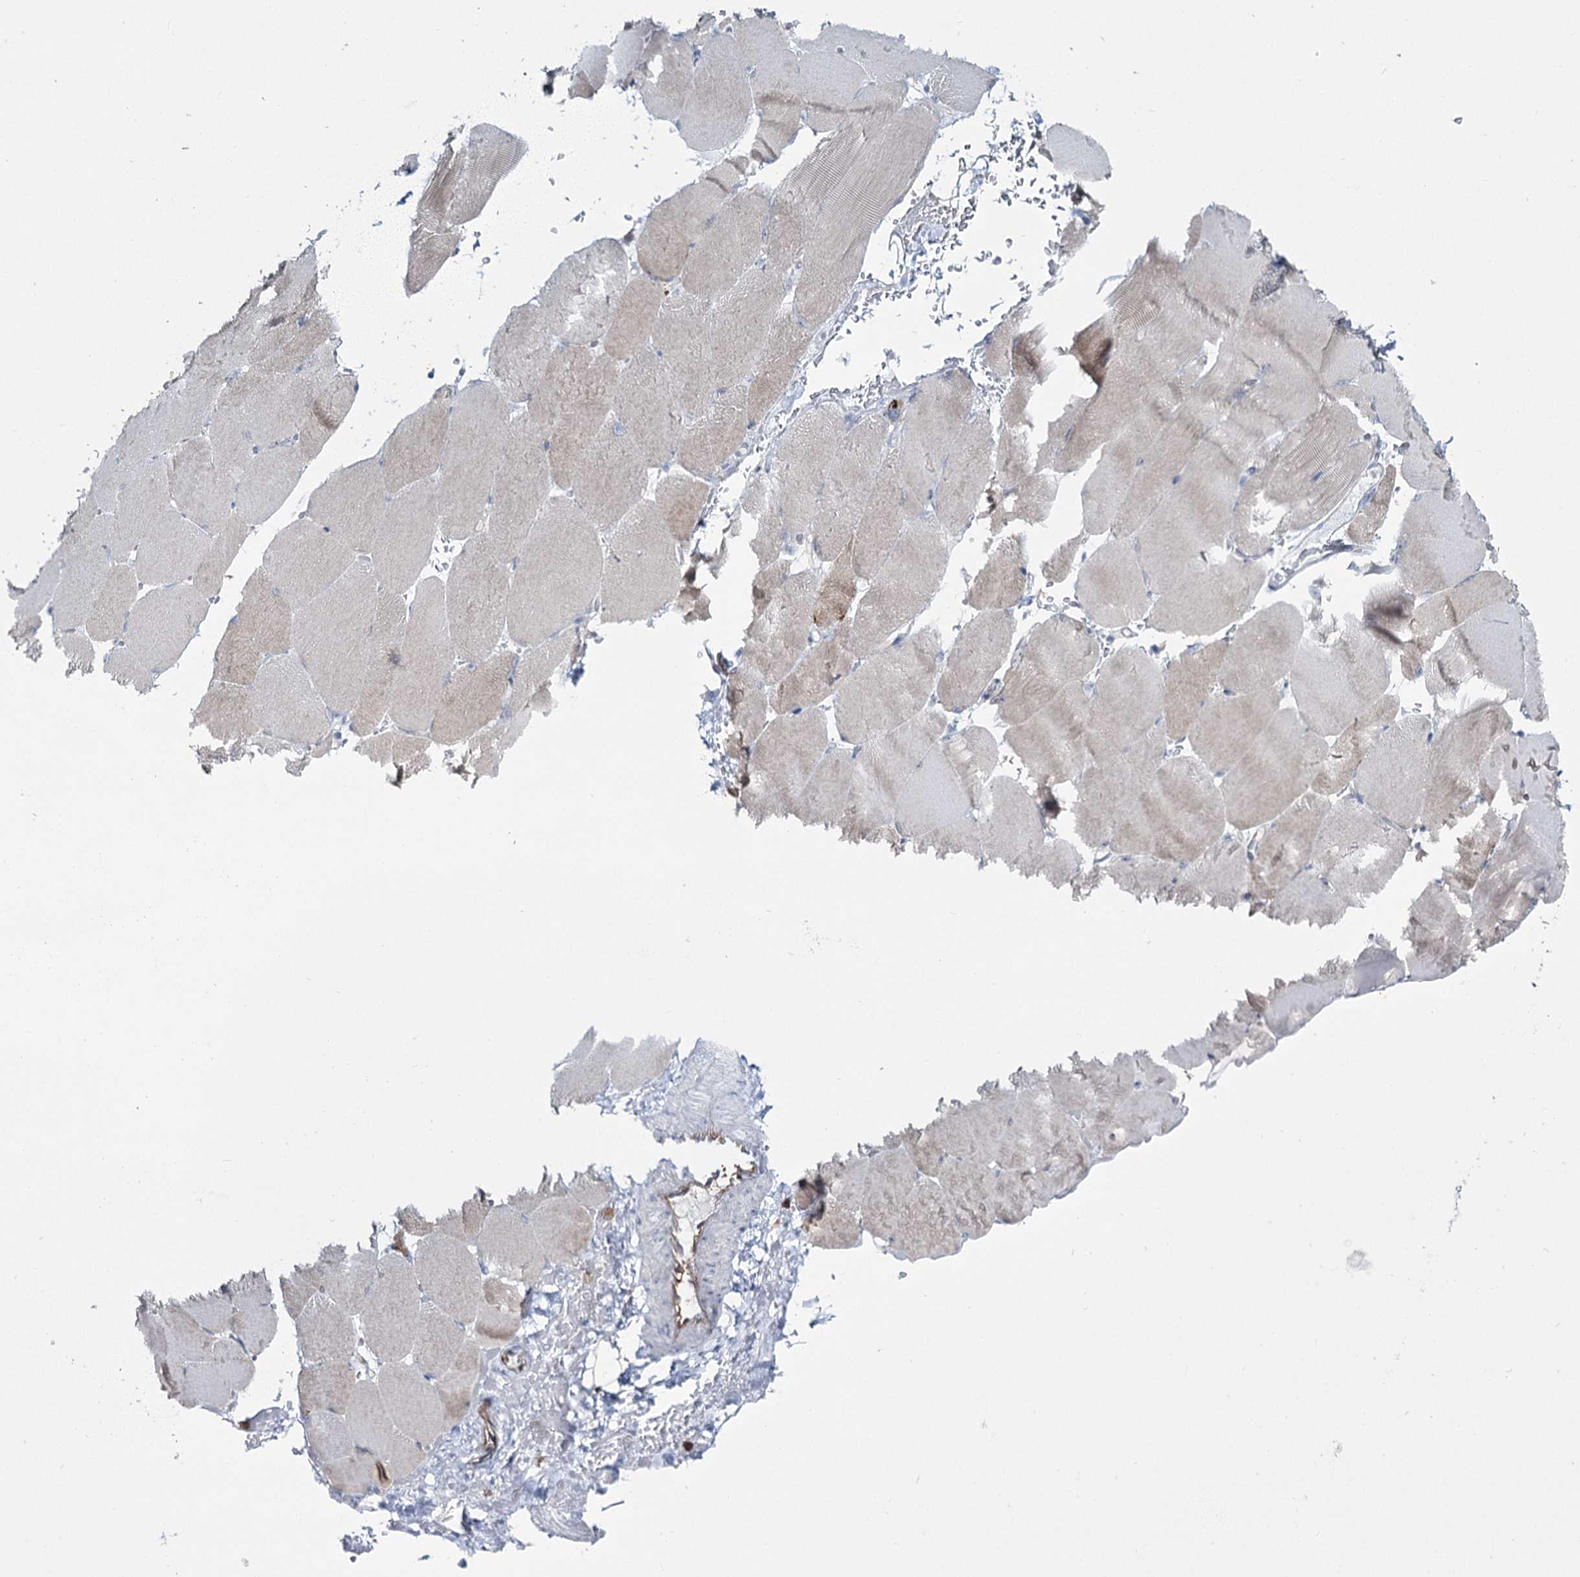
{"staining": {"intensity": "negative", "quantity": "none", "location": "none"}, "tissue": "skeletal muscle", "cell_type": "Myocytes", "image_type": "normal", "snomed": [{"axis": "morphology", "description": "Normal tissue, NOS"}, {"axis": "topography", "description": "Skeletal muscle"}, {"axis": "topography", "description": "Parathyroid gland"}], "caption": "The IHC histopathology image has no significant positivity in myocytes of skeletal muscle. (Brightfield microscopy of DAB immunohistochemistry (IHC) at high magnification).", "gene": "CCDC88A", "patient": {"sex": "female", "age": 37}}